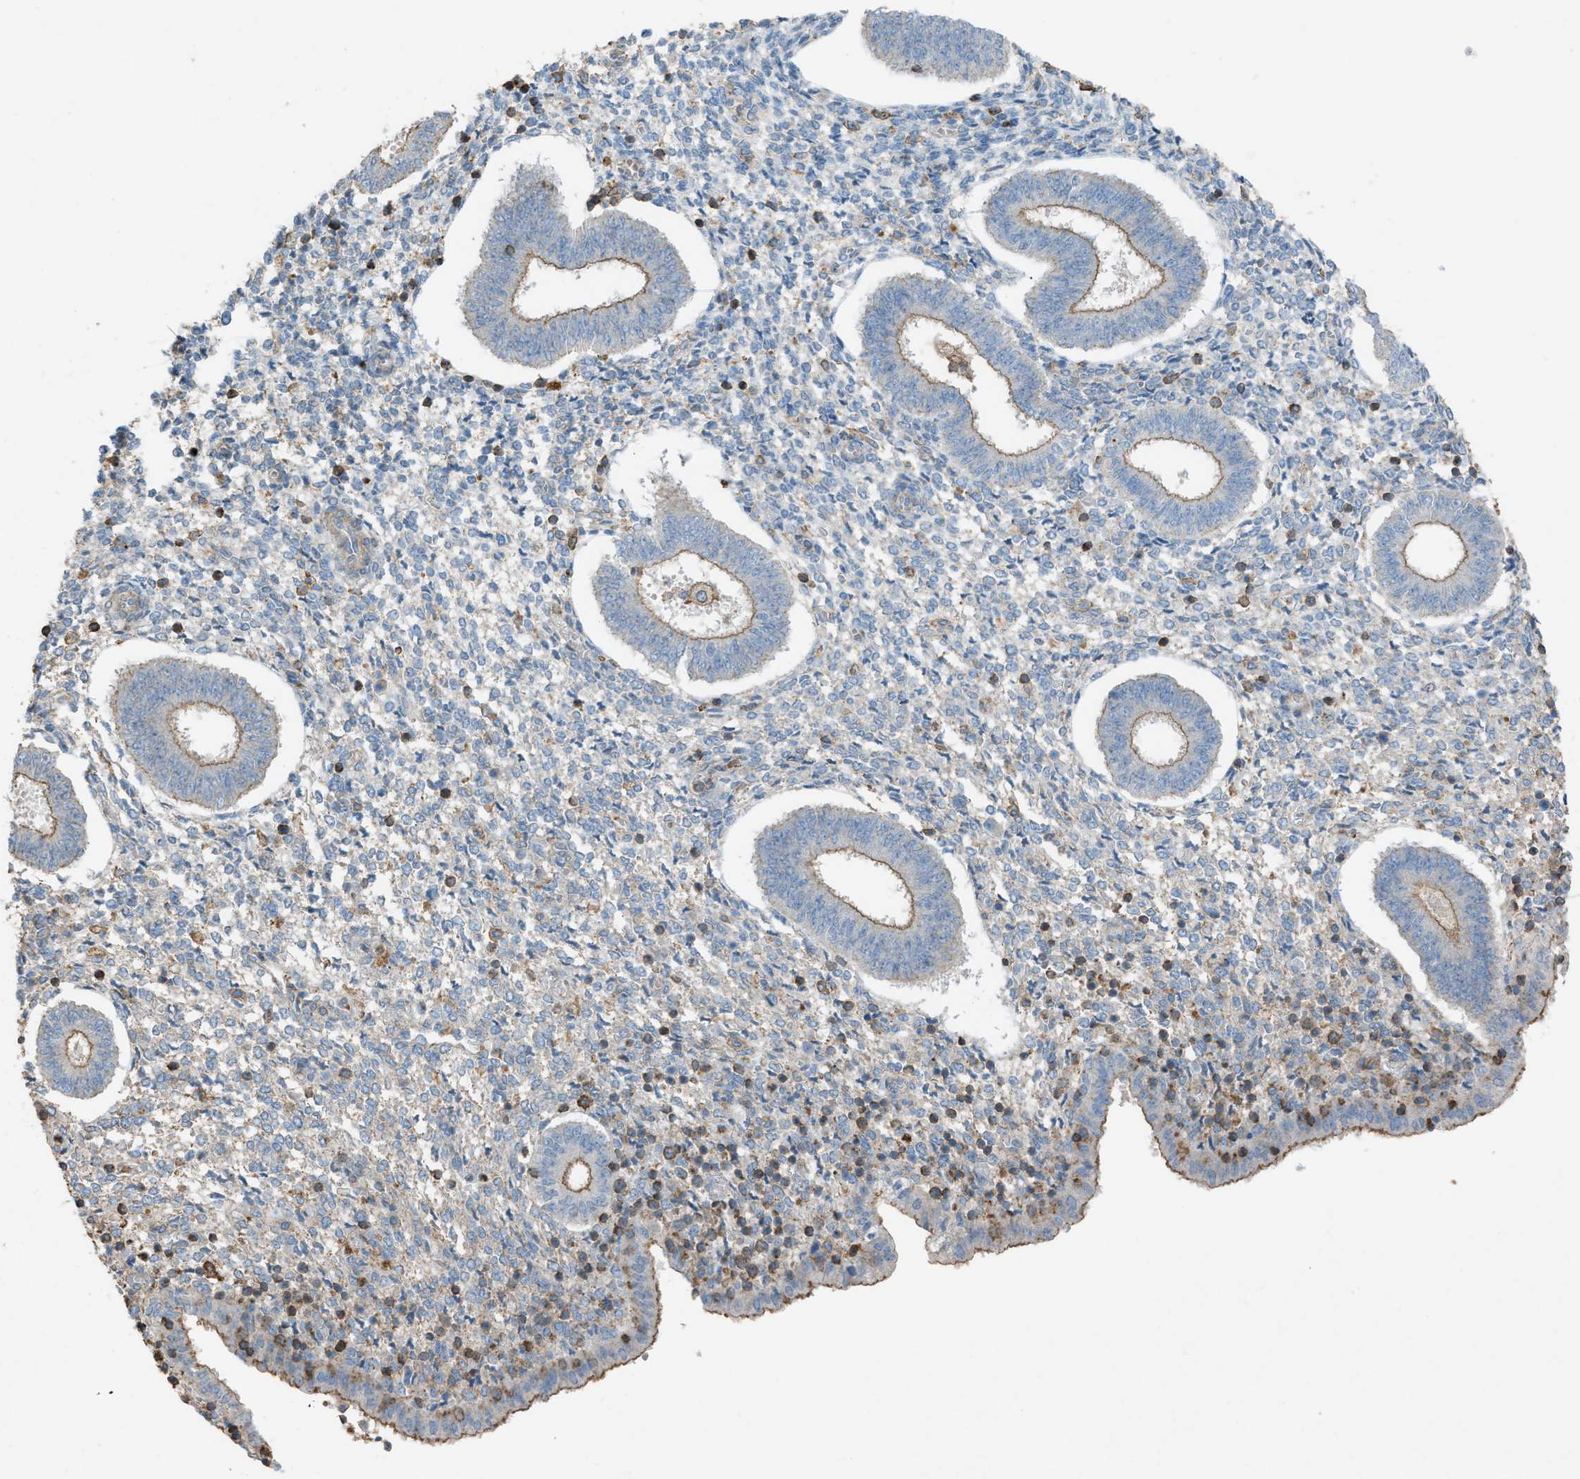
{"staining": {"intensity": "weak", "quantity": "<25%", "location": "cytoplasmic/membranous"}, "tissue": "endometrium", "cell_type": "Cells in endometrial stroma", "image_type": "normal", "snomed": [{"axis": "morphology", "description": "Normal tissue, NOS"}, {"axis": "topography", "description": "Endometrium"}], "caption": "IHC photomicrograph of unremarkable endometrium: endometrium stained with DAB (3,3'-diaminobenzidine) shows no significant protein positivity in cells in endometrial stroma.", "gene": "NCK2", "patient": {"sex": "female", "age": 35}}